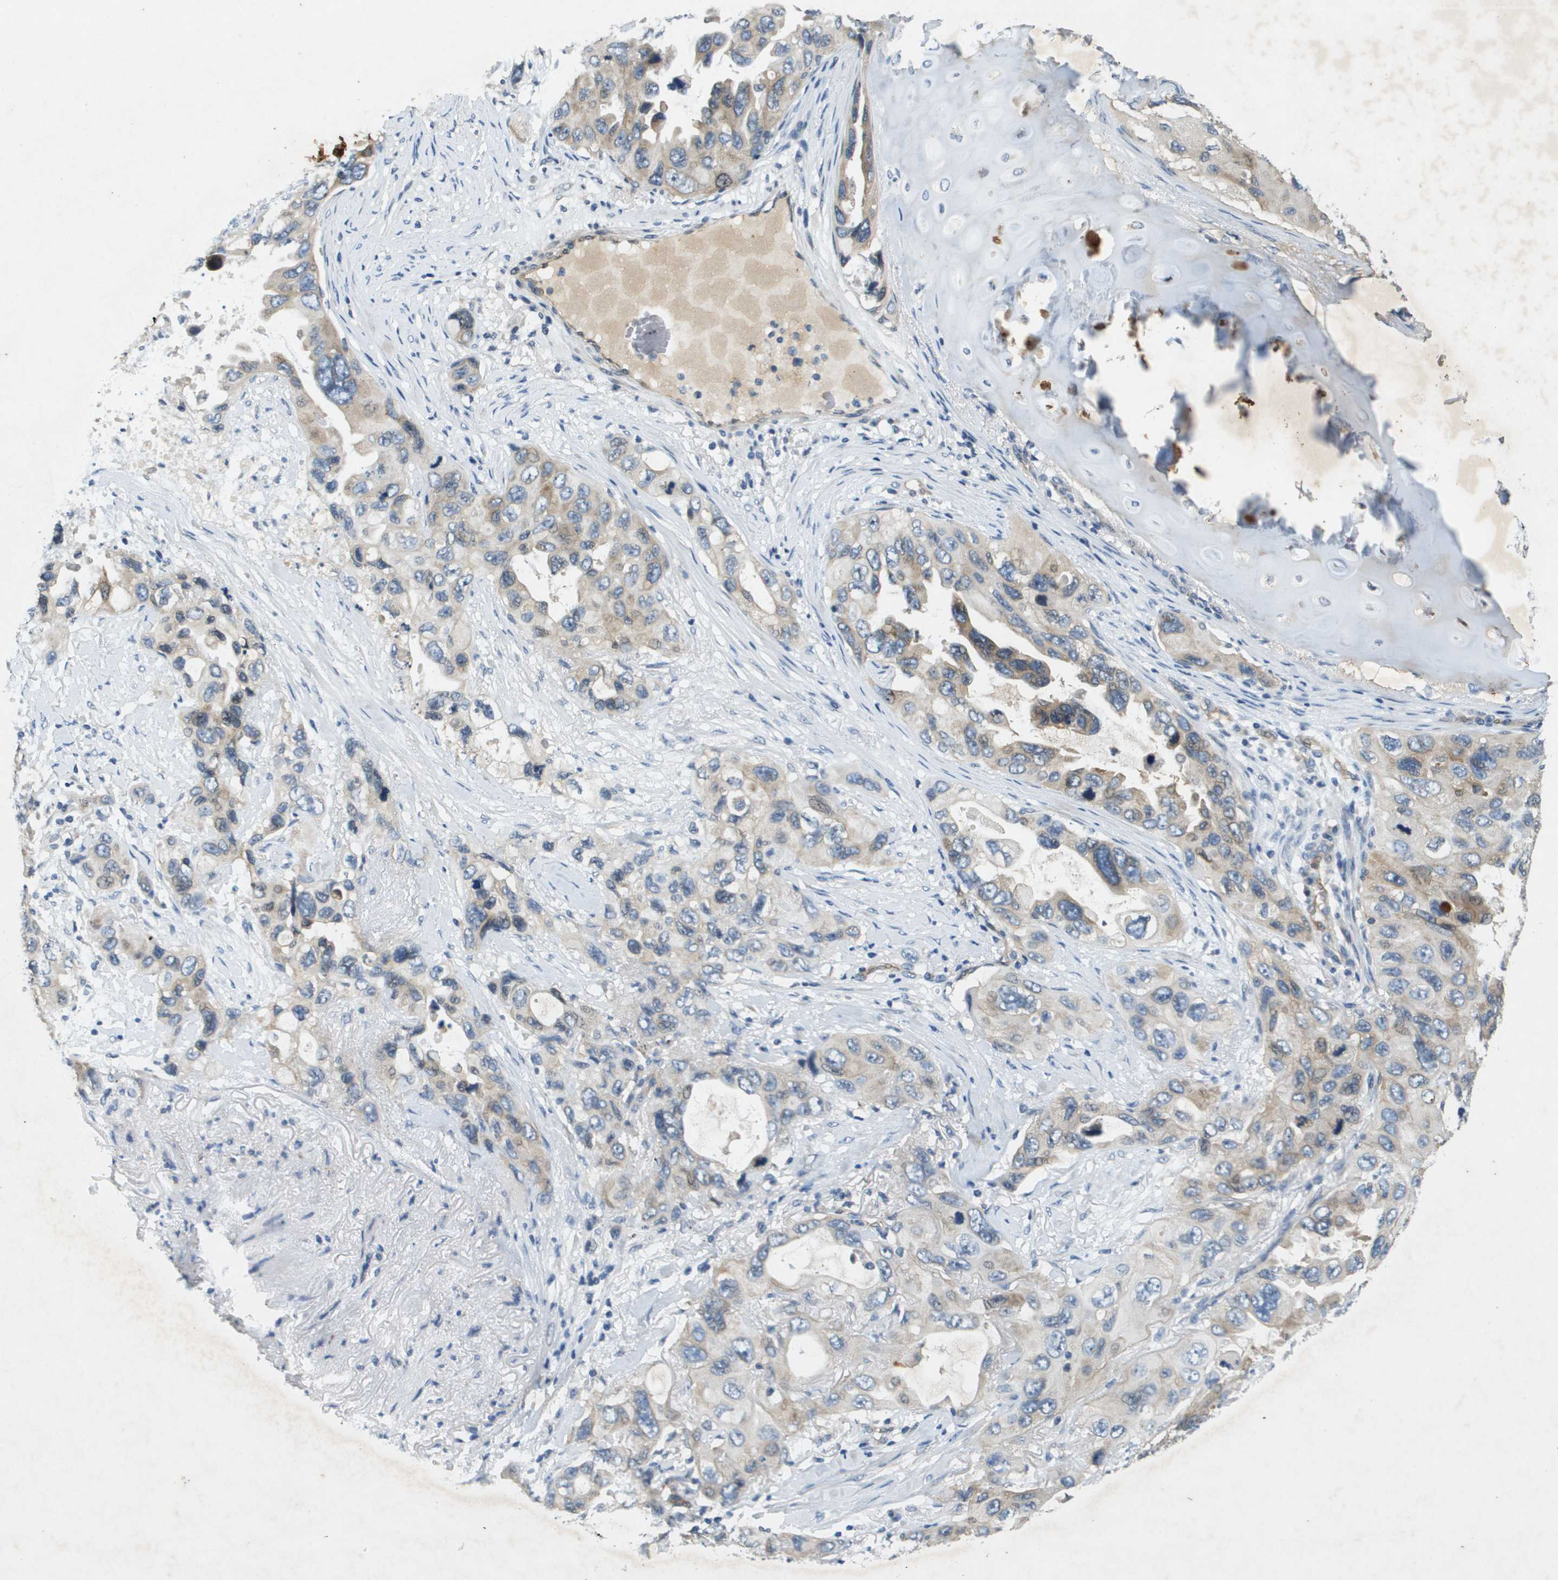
{"staining": {"intensity": "moderate", "quantity": "<25%", "location": "cytoplasmic/membranous"}, "tissue": "lung cancer", "cell_type": "Tumor cells", "image_type": "cancer", "snomed": [{"axis": "morphology", "description": "Squamous cell carcinoma, NOS"}, {"axis": "topography", "description": "Lung"}], "caption": "DAB immunohistochemical staining of human lung squamous cell carcinoma demonstrates moderate cytoplasmic/membranous protein positivity in about <25% of tumor cells. Nuclei are stained in blue.", "gene": "PGAP3", "patient": {"sex": "female", "age": 73}}